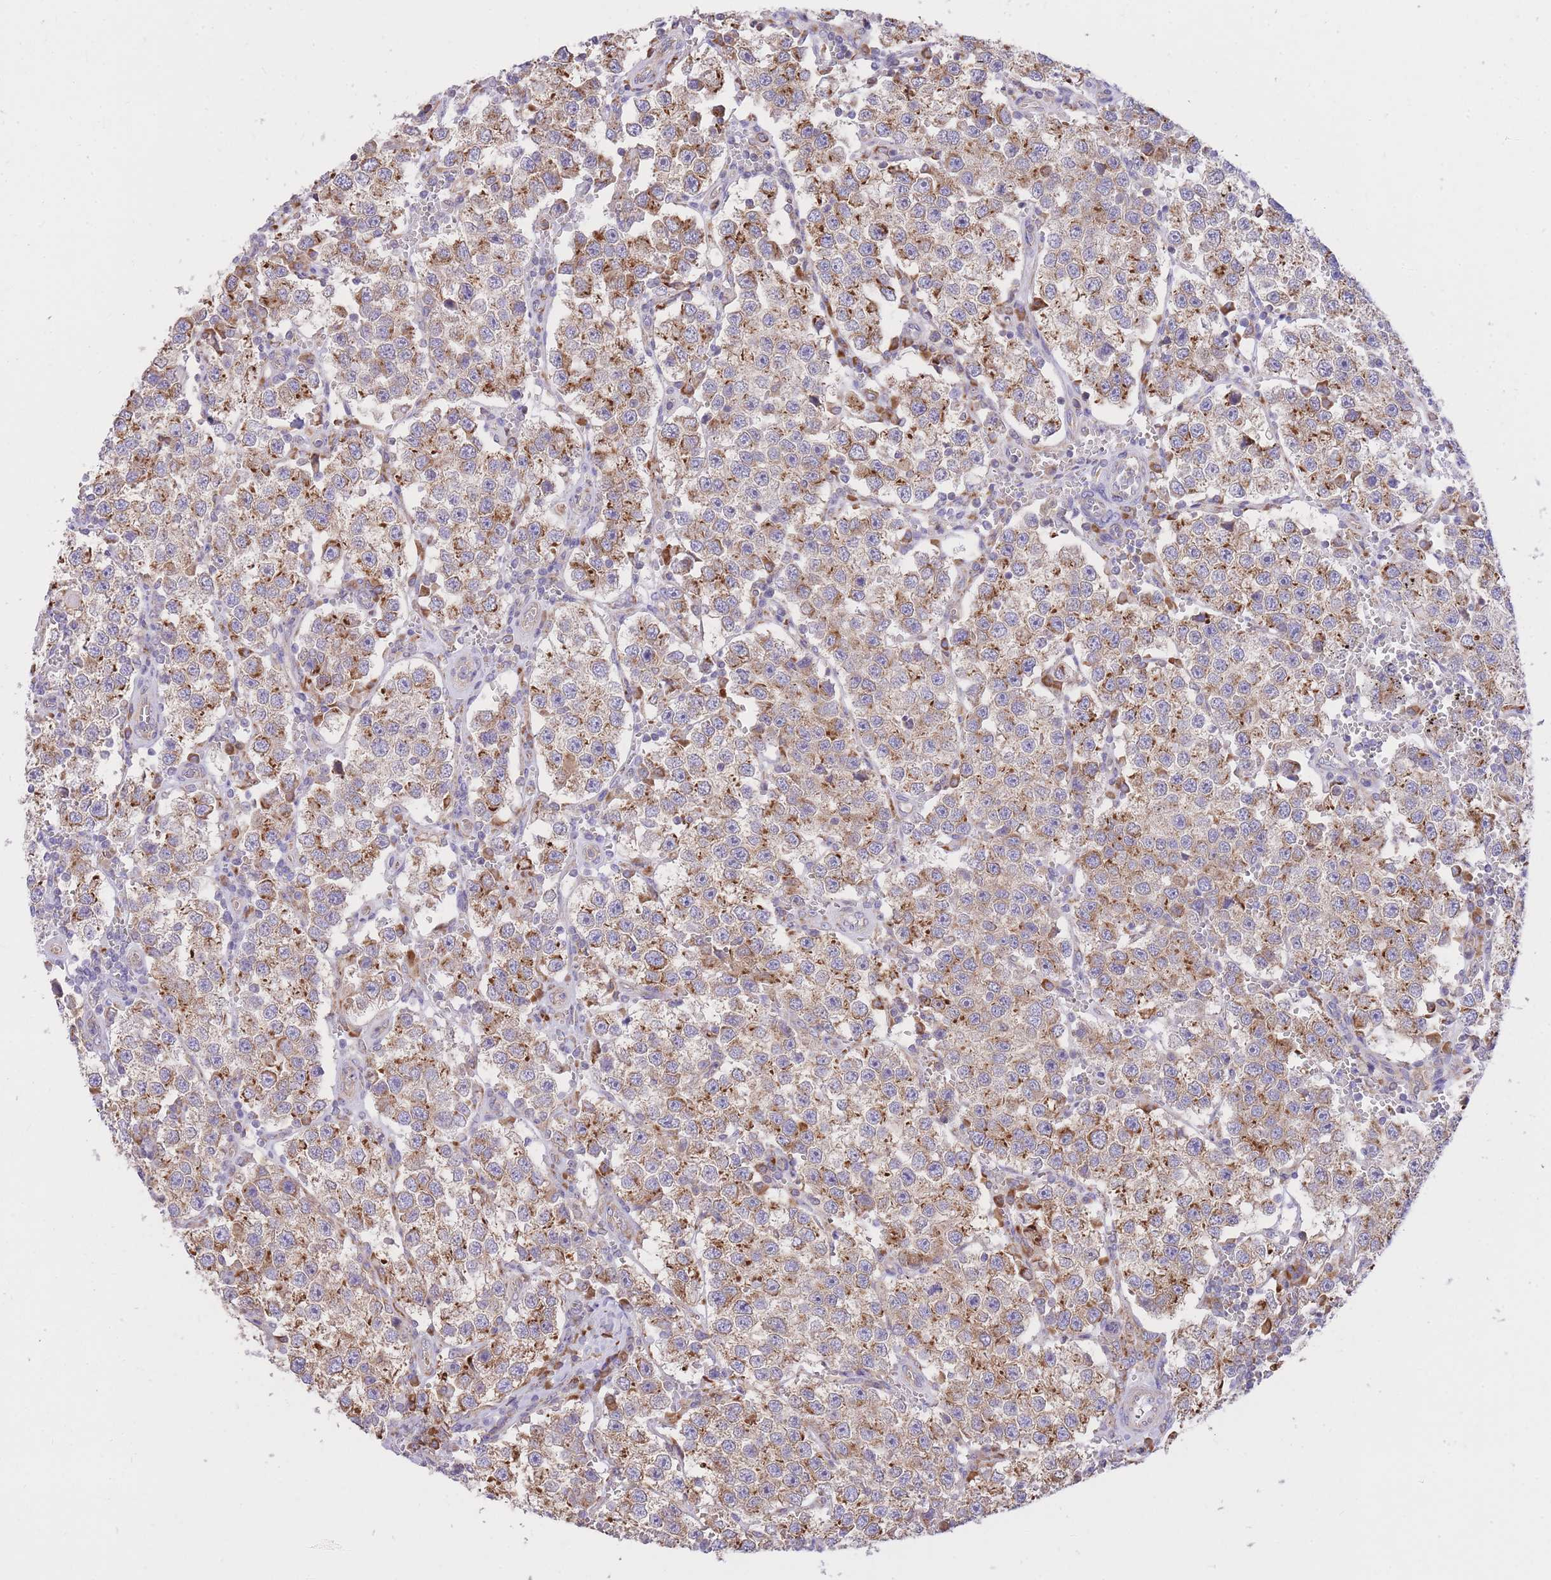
{"staining": {"intensity": "moderate", "quantity": ">75%", "location": "cytoplasmic/membranous"}, "tissue": "testis cancer", "cell_type": "Tumor cells", "image_type": "cancer", "snomed": [{"axis": "morphology", "description": "Seminoma, NOS"}, {"axis": "topography", "description": "Testis"}], "caption": "DAB immunohistochemical staining of testis cancer (seminoma) exhibits moderate cytoplasmic/membranous protein expression in about >75% of tumor cells.", "gene": "GBP7", "patient": {"sex": "male", "age": 37}}